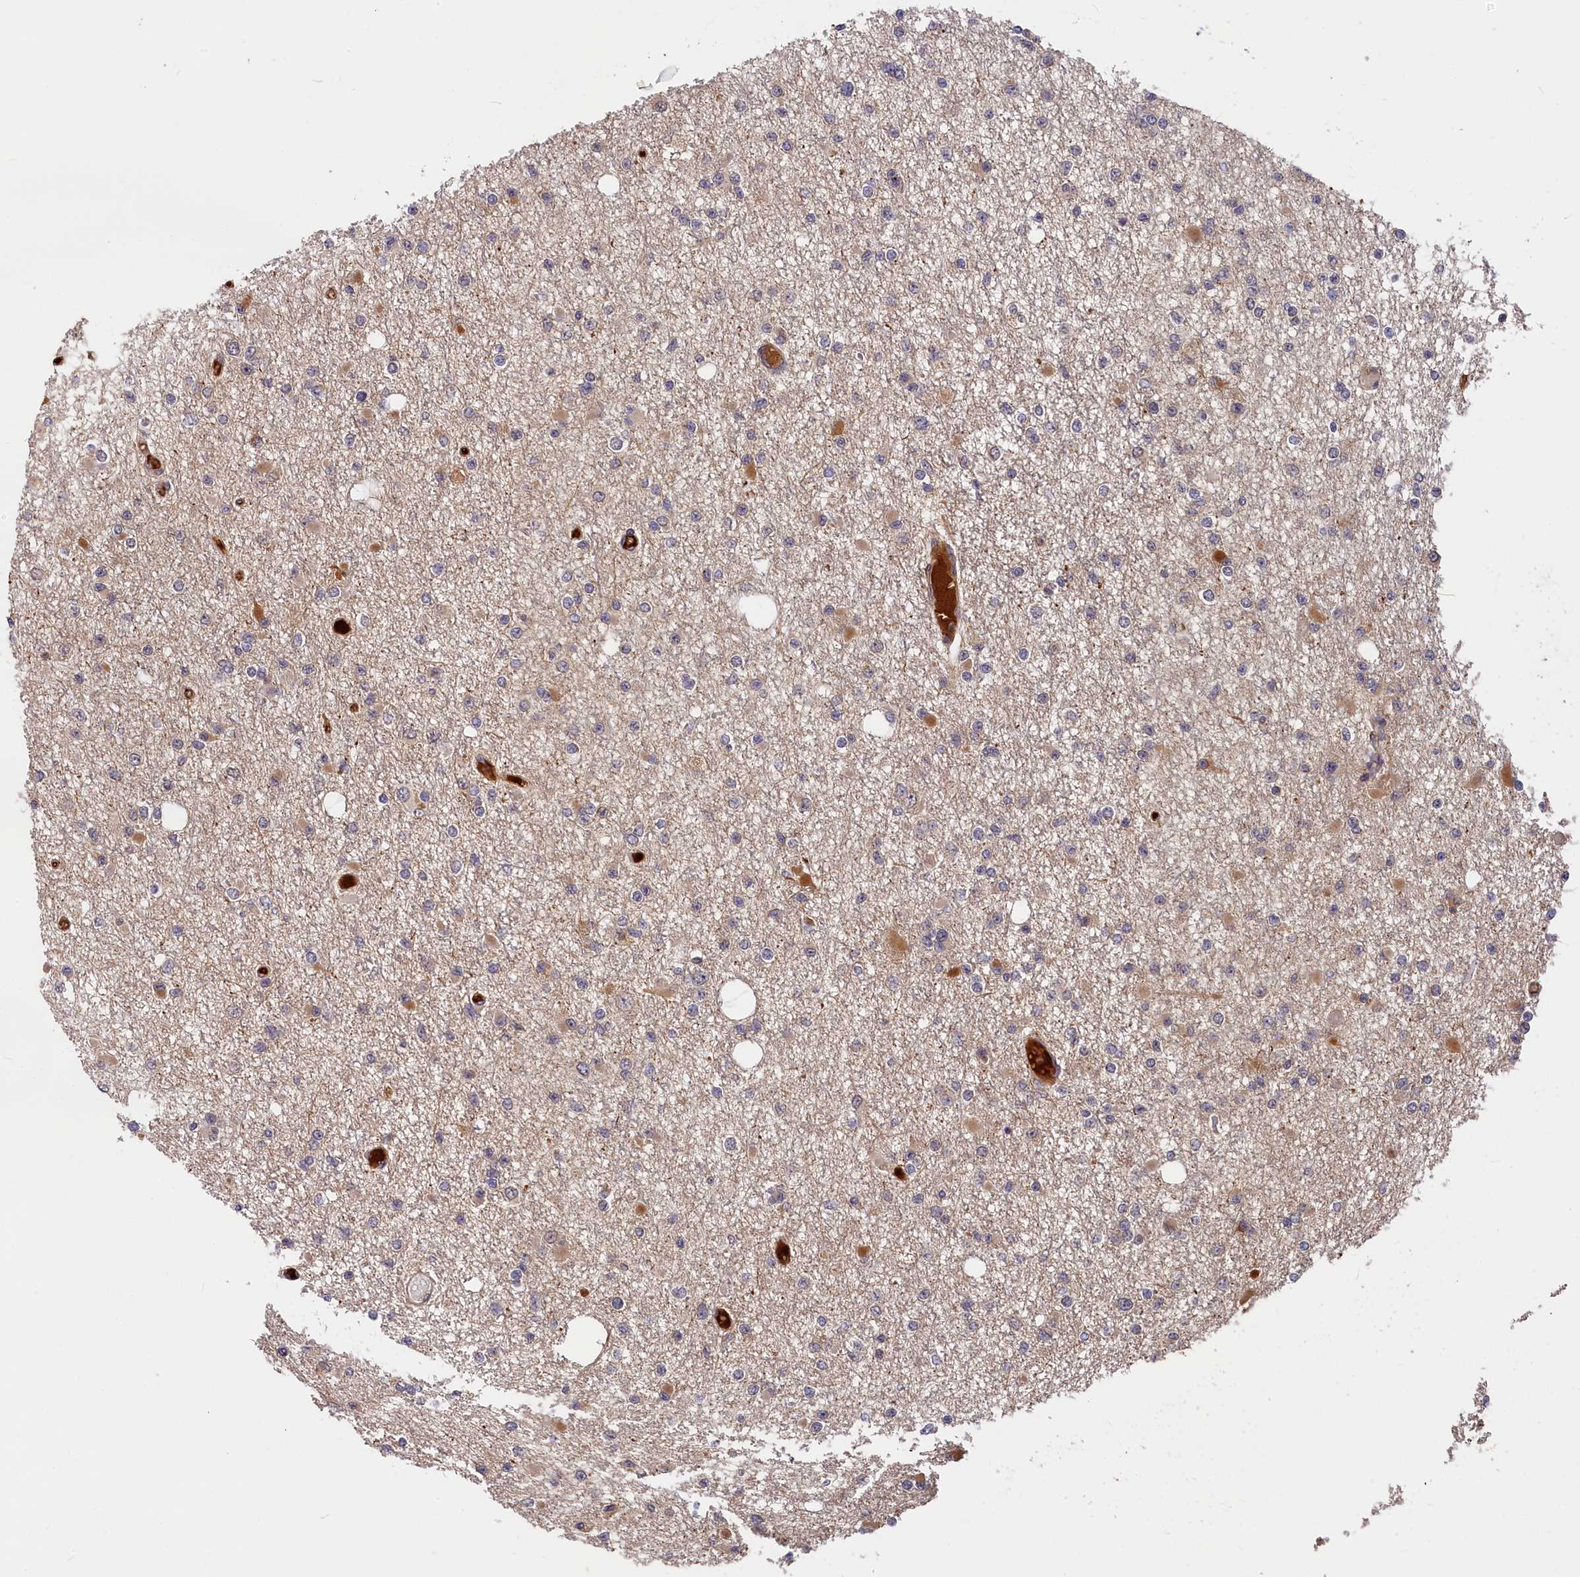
{"staining": {"intensity": "weak", "quantity": "<25%", "location": "cytoplasmic/membranous"}, "tissue": "glioma", "cell_type": "Tumor cells", "image_type": "cancer", "snomed": [{"axis": "morphology", "description": "Glioma, malignant, Low grade"}, {"axis": "topography", "description": "Brain"}], "caption": "IHC micrograph of glioma stained for a protein (brown), which demonstrates no staining in tumor cells.", "gene": "ITIH1", "patient": {"sex": "female", "age": 22}}